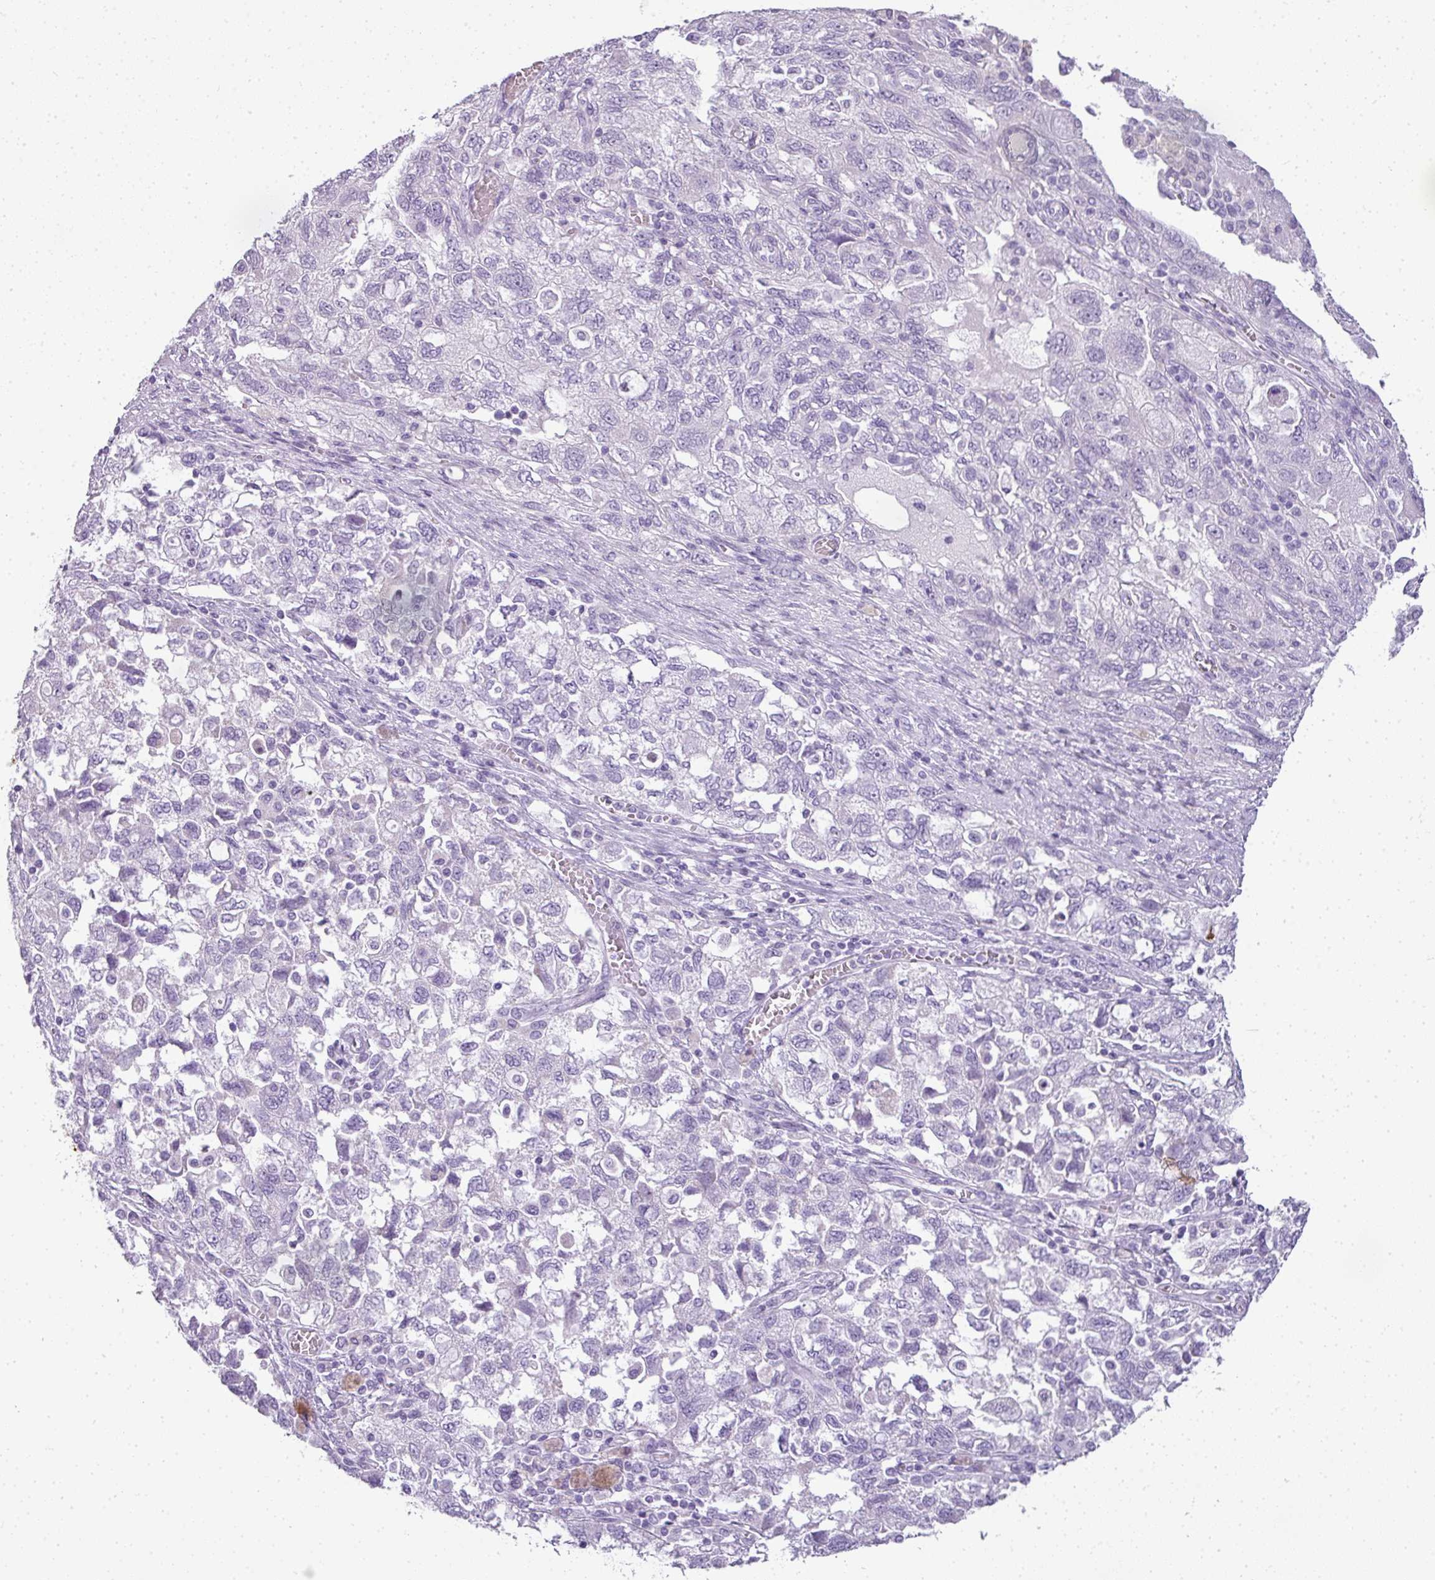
{"staining": {"intensity": "negative", "quantity": "none", "location": "none"}, "tissue": "ovarian cancer", "cell_type": "Tumor cells", "image_type": "cancer", "snomed": [{"axis": "morphology", "description": "Carcinoma, NOS"}, {"axis": "morphology", "description": "Cystadenocarcinoma, serous, NOS"}, {"axis": "topography", "description": "Ovary"}], "caption": "Immunohistochemistry (IHC) of human ovarian serous cystadenocarcinoma demonstrates no expression in tumor cells.", "gene": "RBMY1F", "patient": {"sex": "female", "age": 69}}